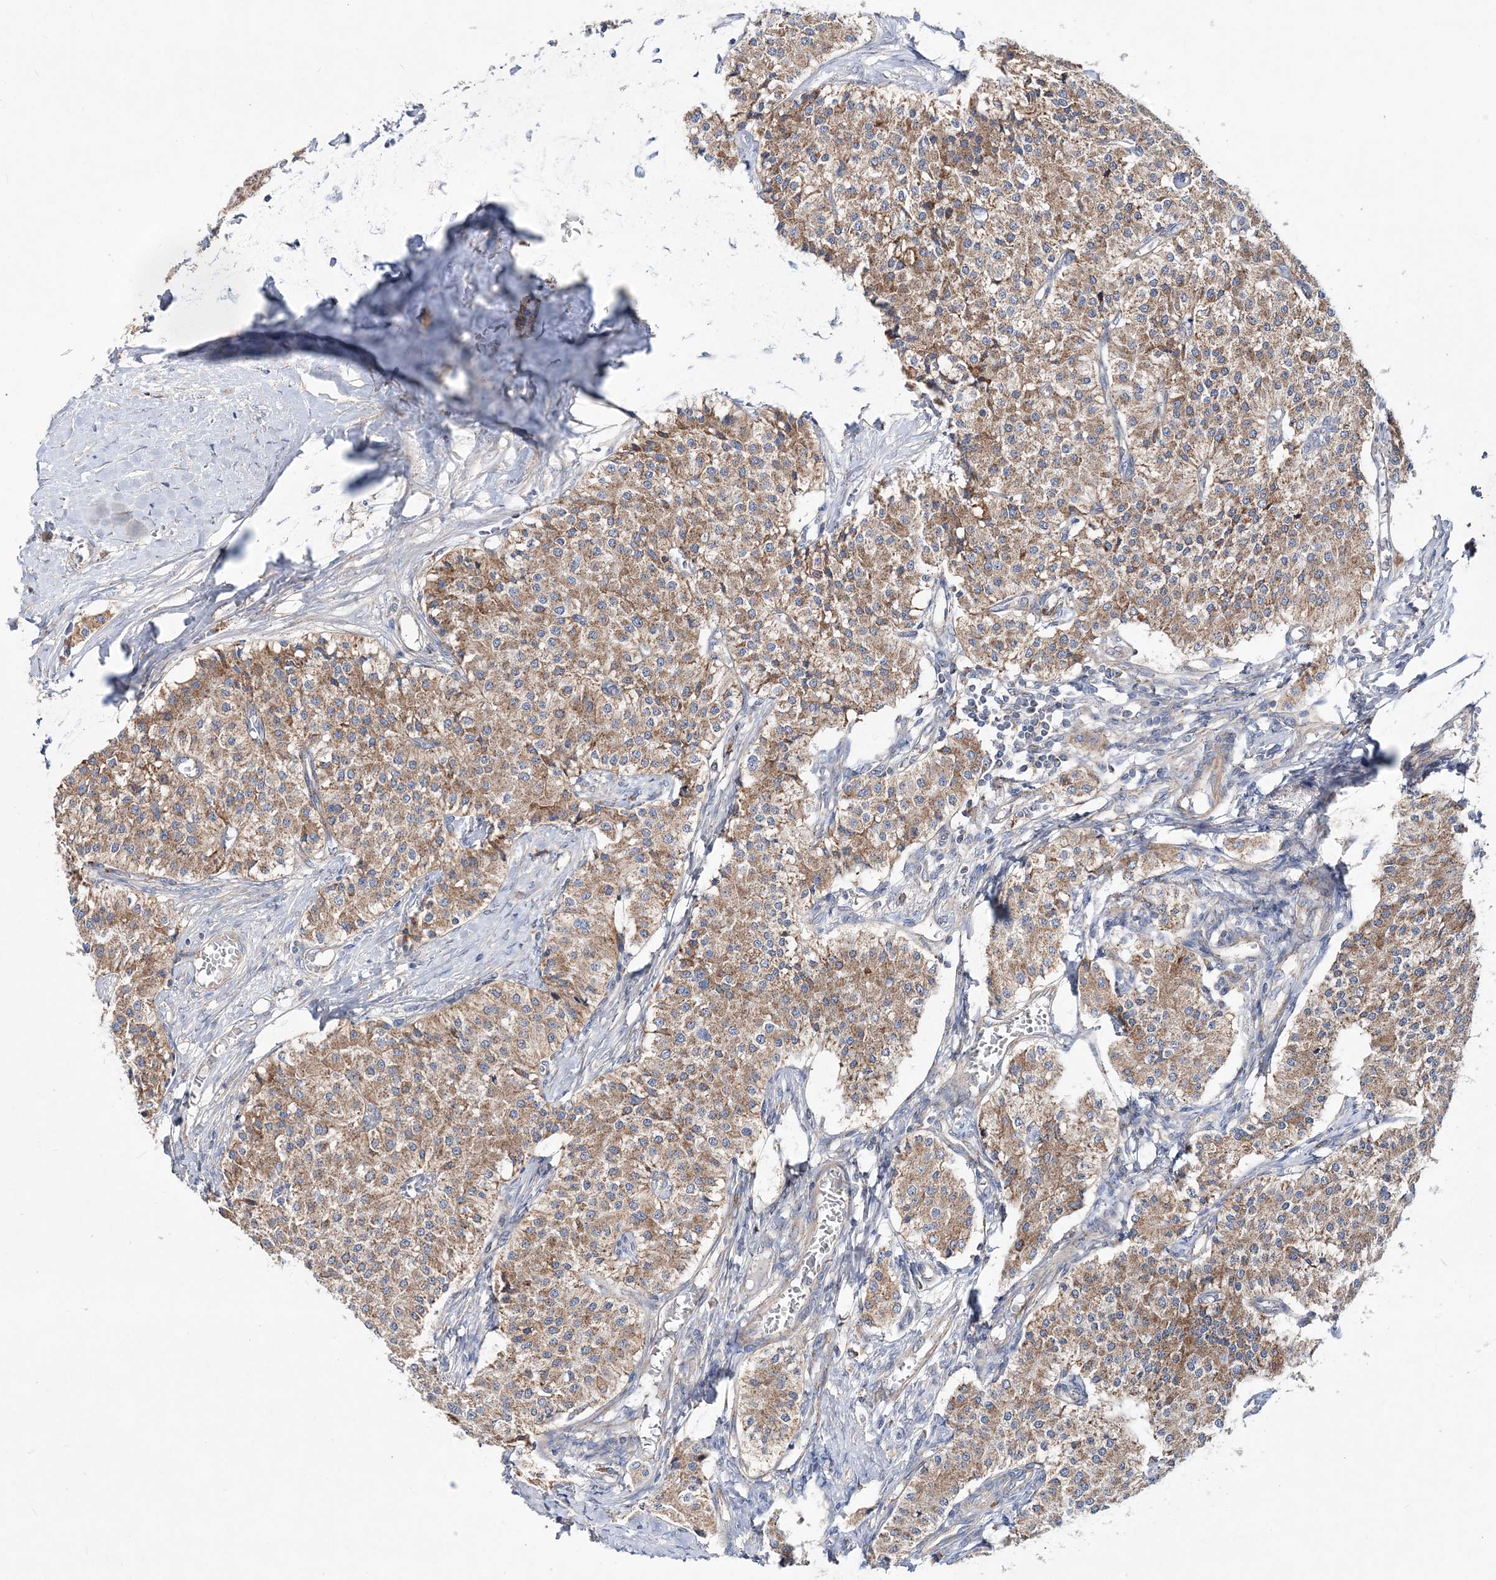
{"staining": {"intensity": "moderate", "quantity": ">75%", "location": "cytoplasmic/membranous"}, "tissue": "carcinoid", "cell_type": "Tumor cells", "image_type": "cancer", "snomed": [{"axis": "morphology", "description": "Carcinoid, malignant, NOS"}, {"axis": "topography", "description": "Colon"}], "caption": "Protein analysis of carcinoid tissue shows moderate cytoplasmic/membranous staining in approximately >75% of tumor cells. Nuclei are stained in blue.", "gene": "NGLY1", "patient": {"sex": "female", "age": 52}}